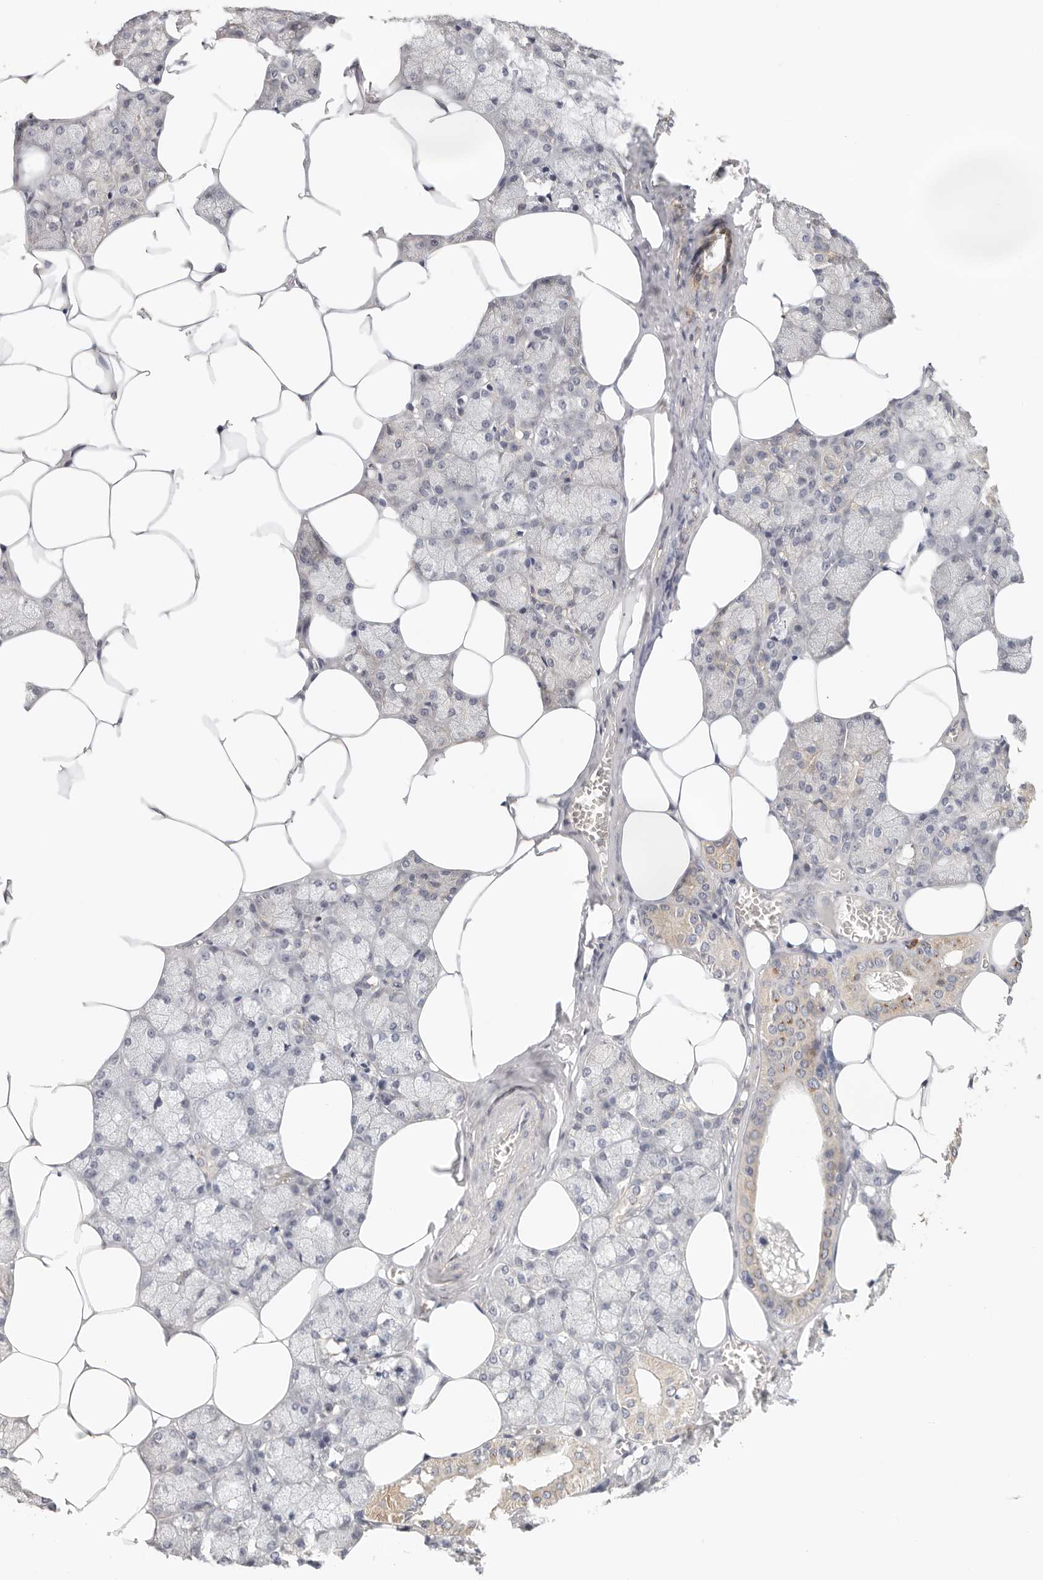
{"staining": {"intensity": "weak", "quantity": "<25%", "location": "cytoplasmic/membranous"}, "tissue": "salivary gland", "cell_type": "Glandular cells", "image_type": "normal", "snomed": [{"axis": "morphology", "description": "Normal tissue, NOS"}, {"axis": "topography", "description": "Salivary gland"}], "caption": "There is no significant positivity in glandular cells of salivary gland. (DAB immunohistochemistry (IHC) visualized using brightfield microscopy, high magnification).", "gene": "AFDN", "patient": {"sex": "male", "age": 62}}